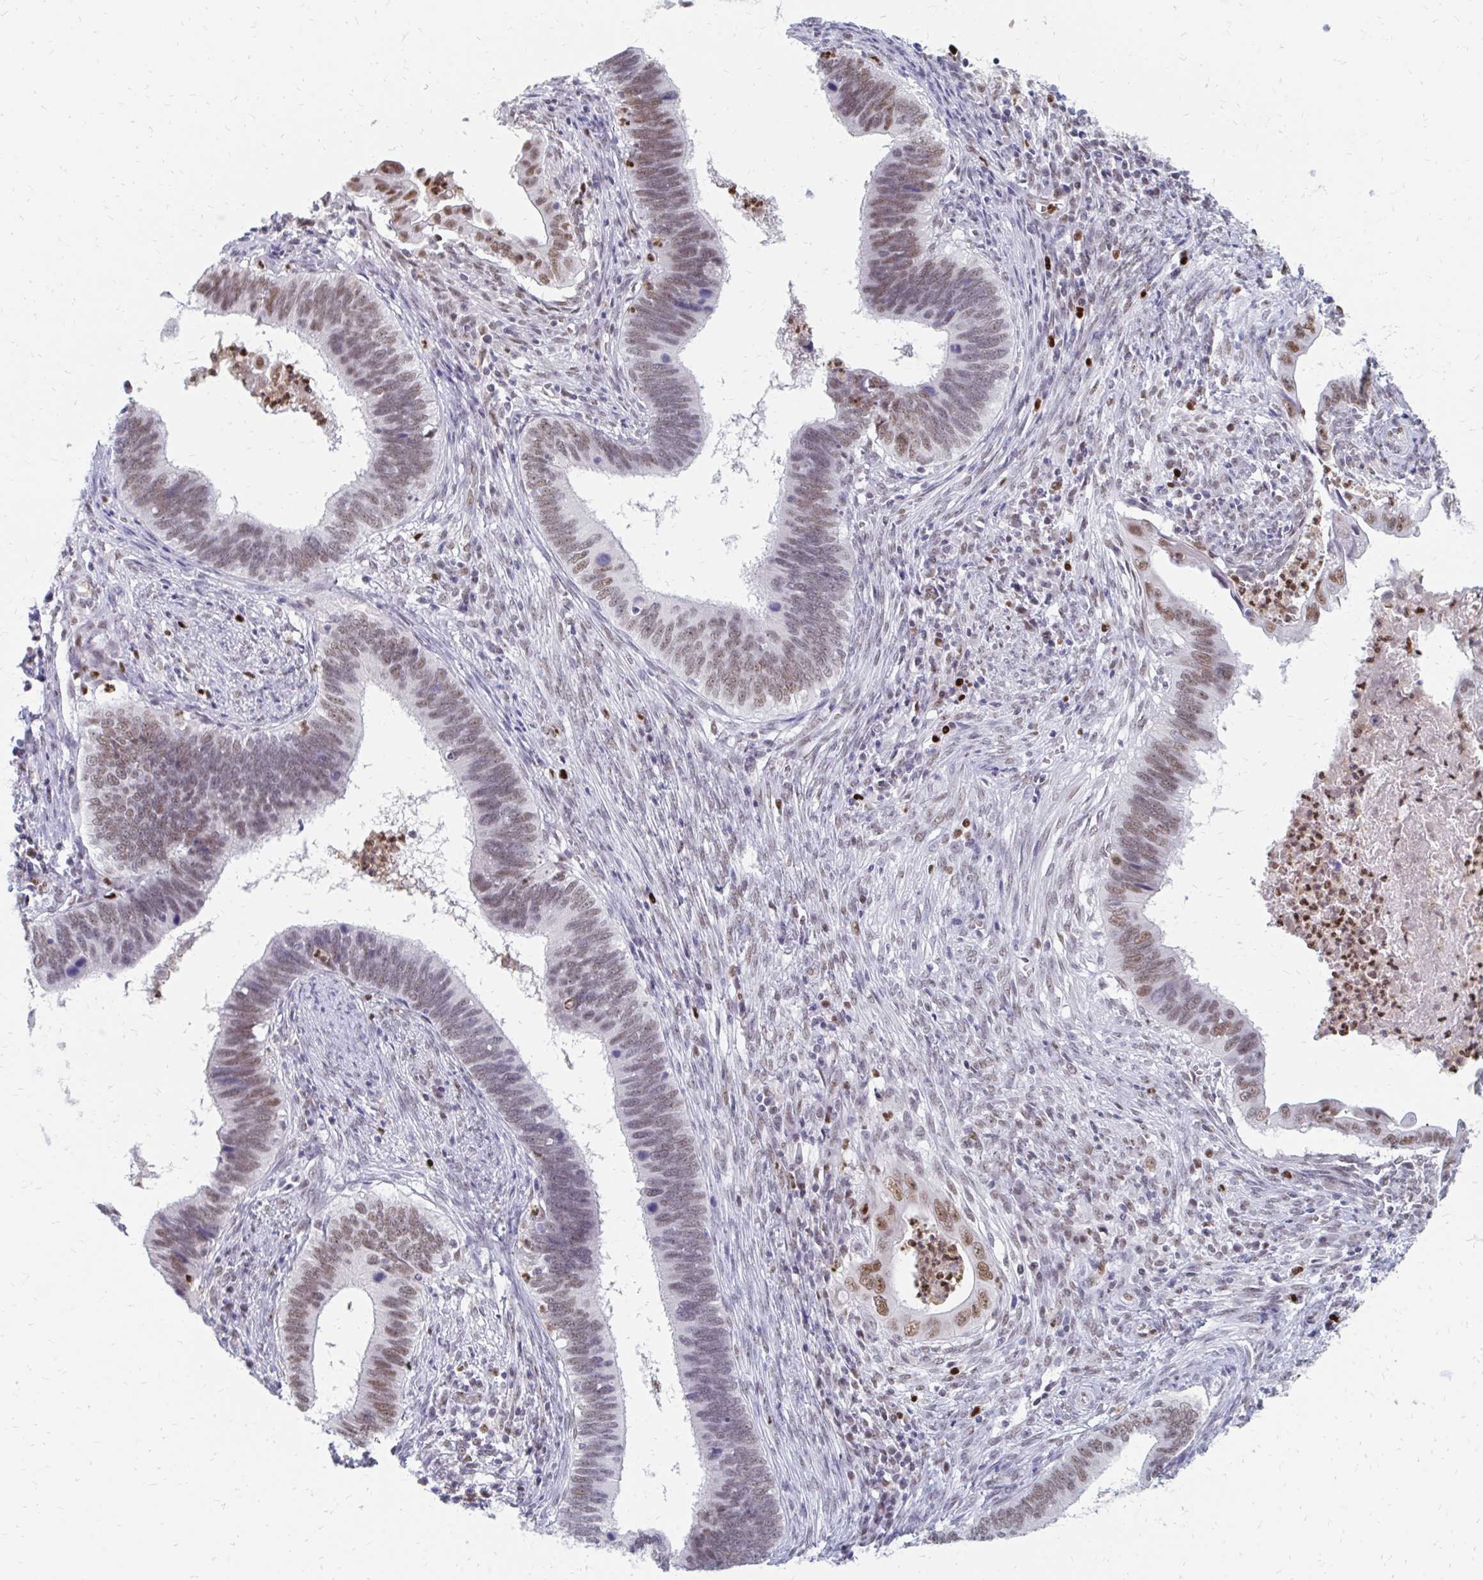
{"staining": {"intensity": "moderate", "quantity": ">75%", "location": "nuclear"}, "tissue": "cervical cancer", "cell_type": "Tumor cells", "image_type": "cancer", "snomed": [{"axis": "morphology", "description": "Adenocarcinoma, NOS"}, {"axis": "topography", "description": "Cervix"}], "caption": "Immunohistochemical staining of human cervical cancer exhibits medium levels of moderate nuclear positivity in approximately >75% of tumor cells.", "gene": "PLK3", "patient": {"sex": "female", "age": 42}}